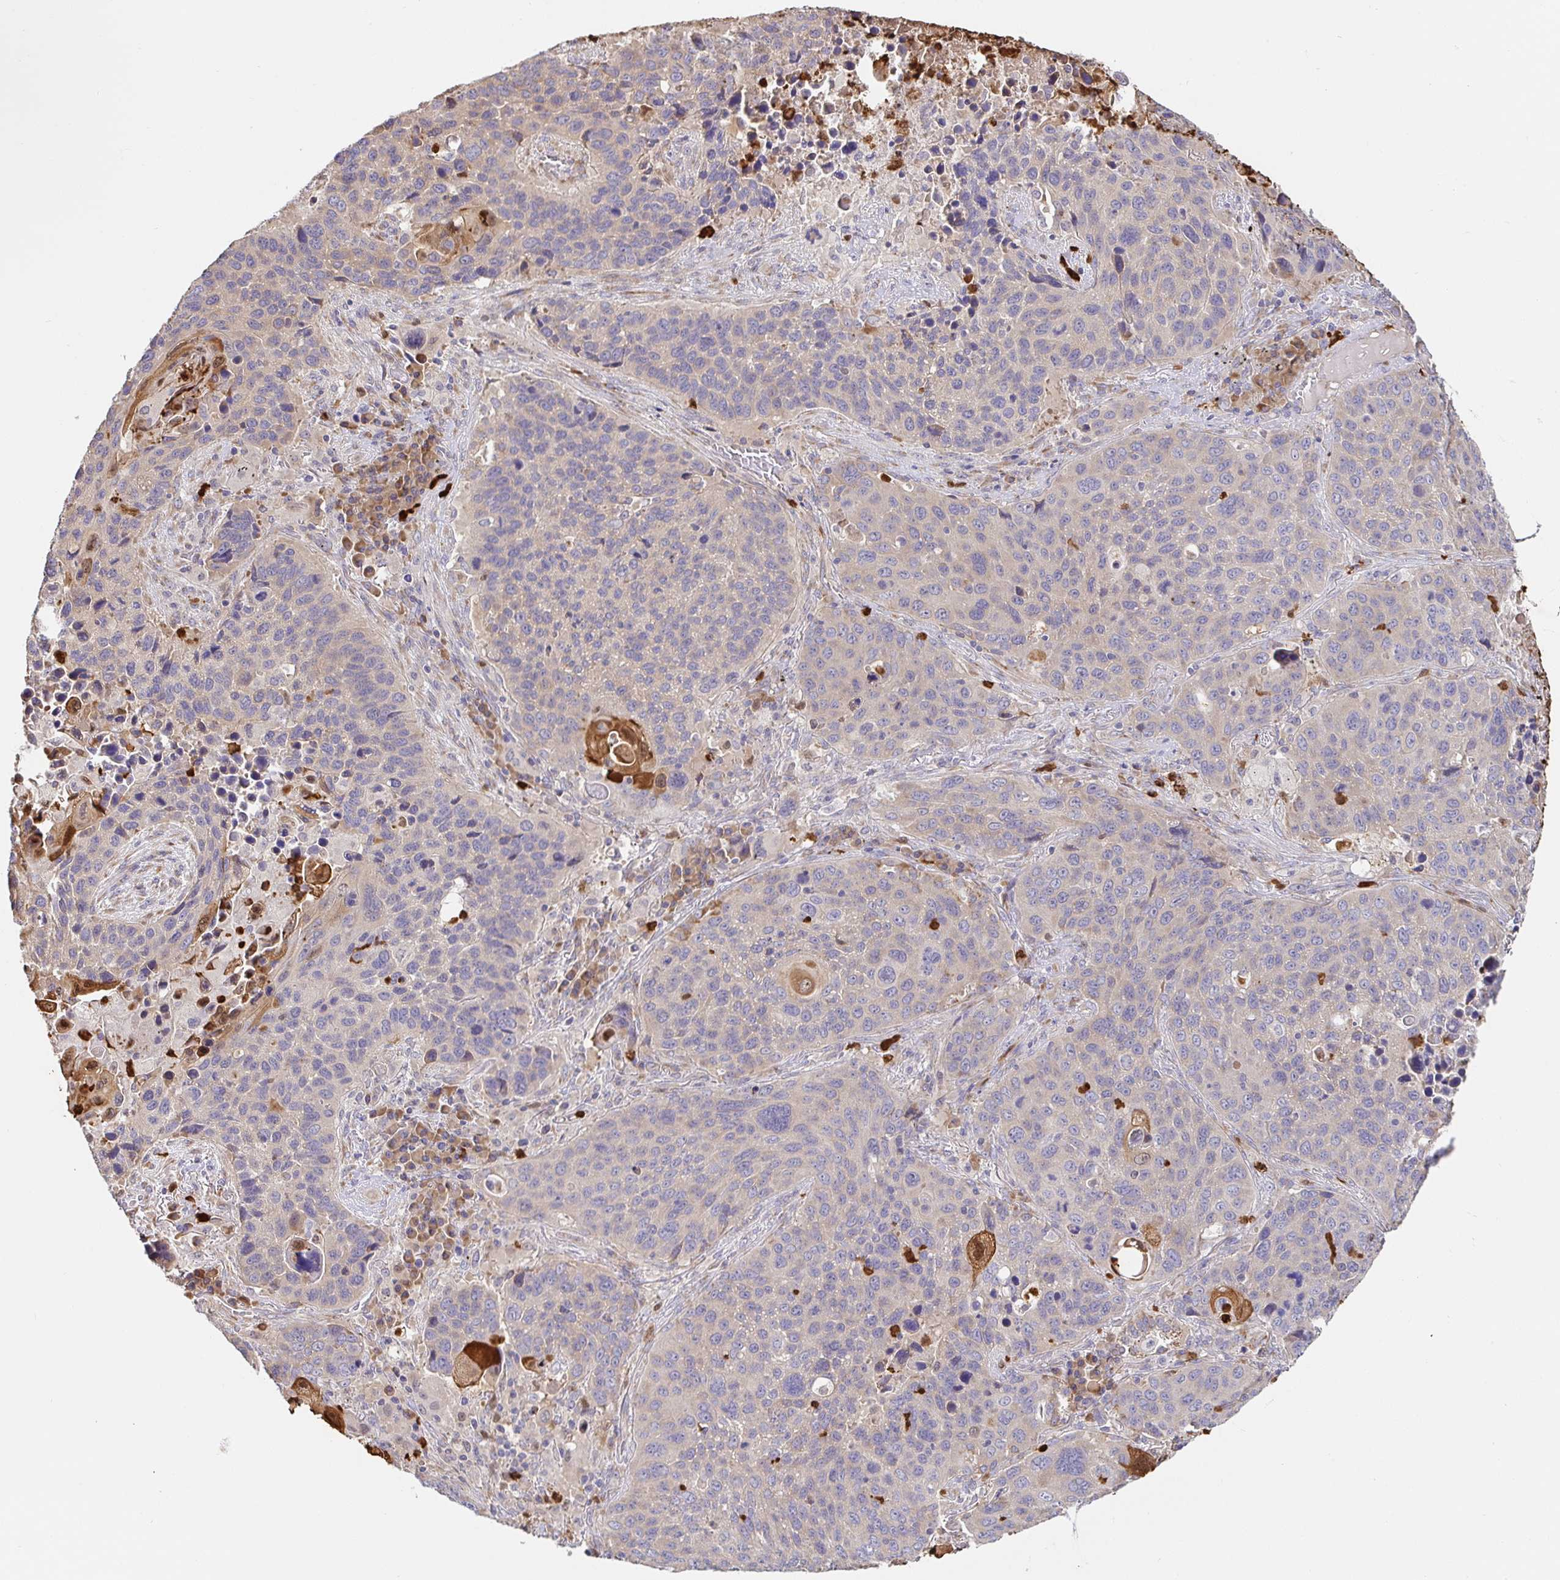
{"staining": {"intensity": "moderate", "quantity": "<25%", "location": "cytoplasmic/membranous,nuclear"}, "tissue": "lung cancer", "cell_type": "Tumor cells", "image_type": "cancer", "snomed": [{"axis": "morphology", "description": "Squamous cell carcinoma, NOS"}, {"axis": "topography", "description": "Lung"}], "caption": "This is an image of immunohistochemistry staining of lung cancer (squamous cell carcinoma), which shows moderate staining in the cytoplasmic/membranous and nuclear of tumor cells.", "gene": "PDPK1", "patient": {"sex": "male", "age": 68}}